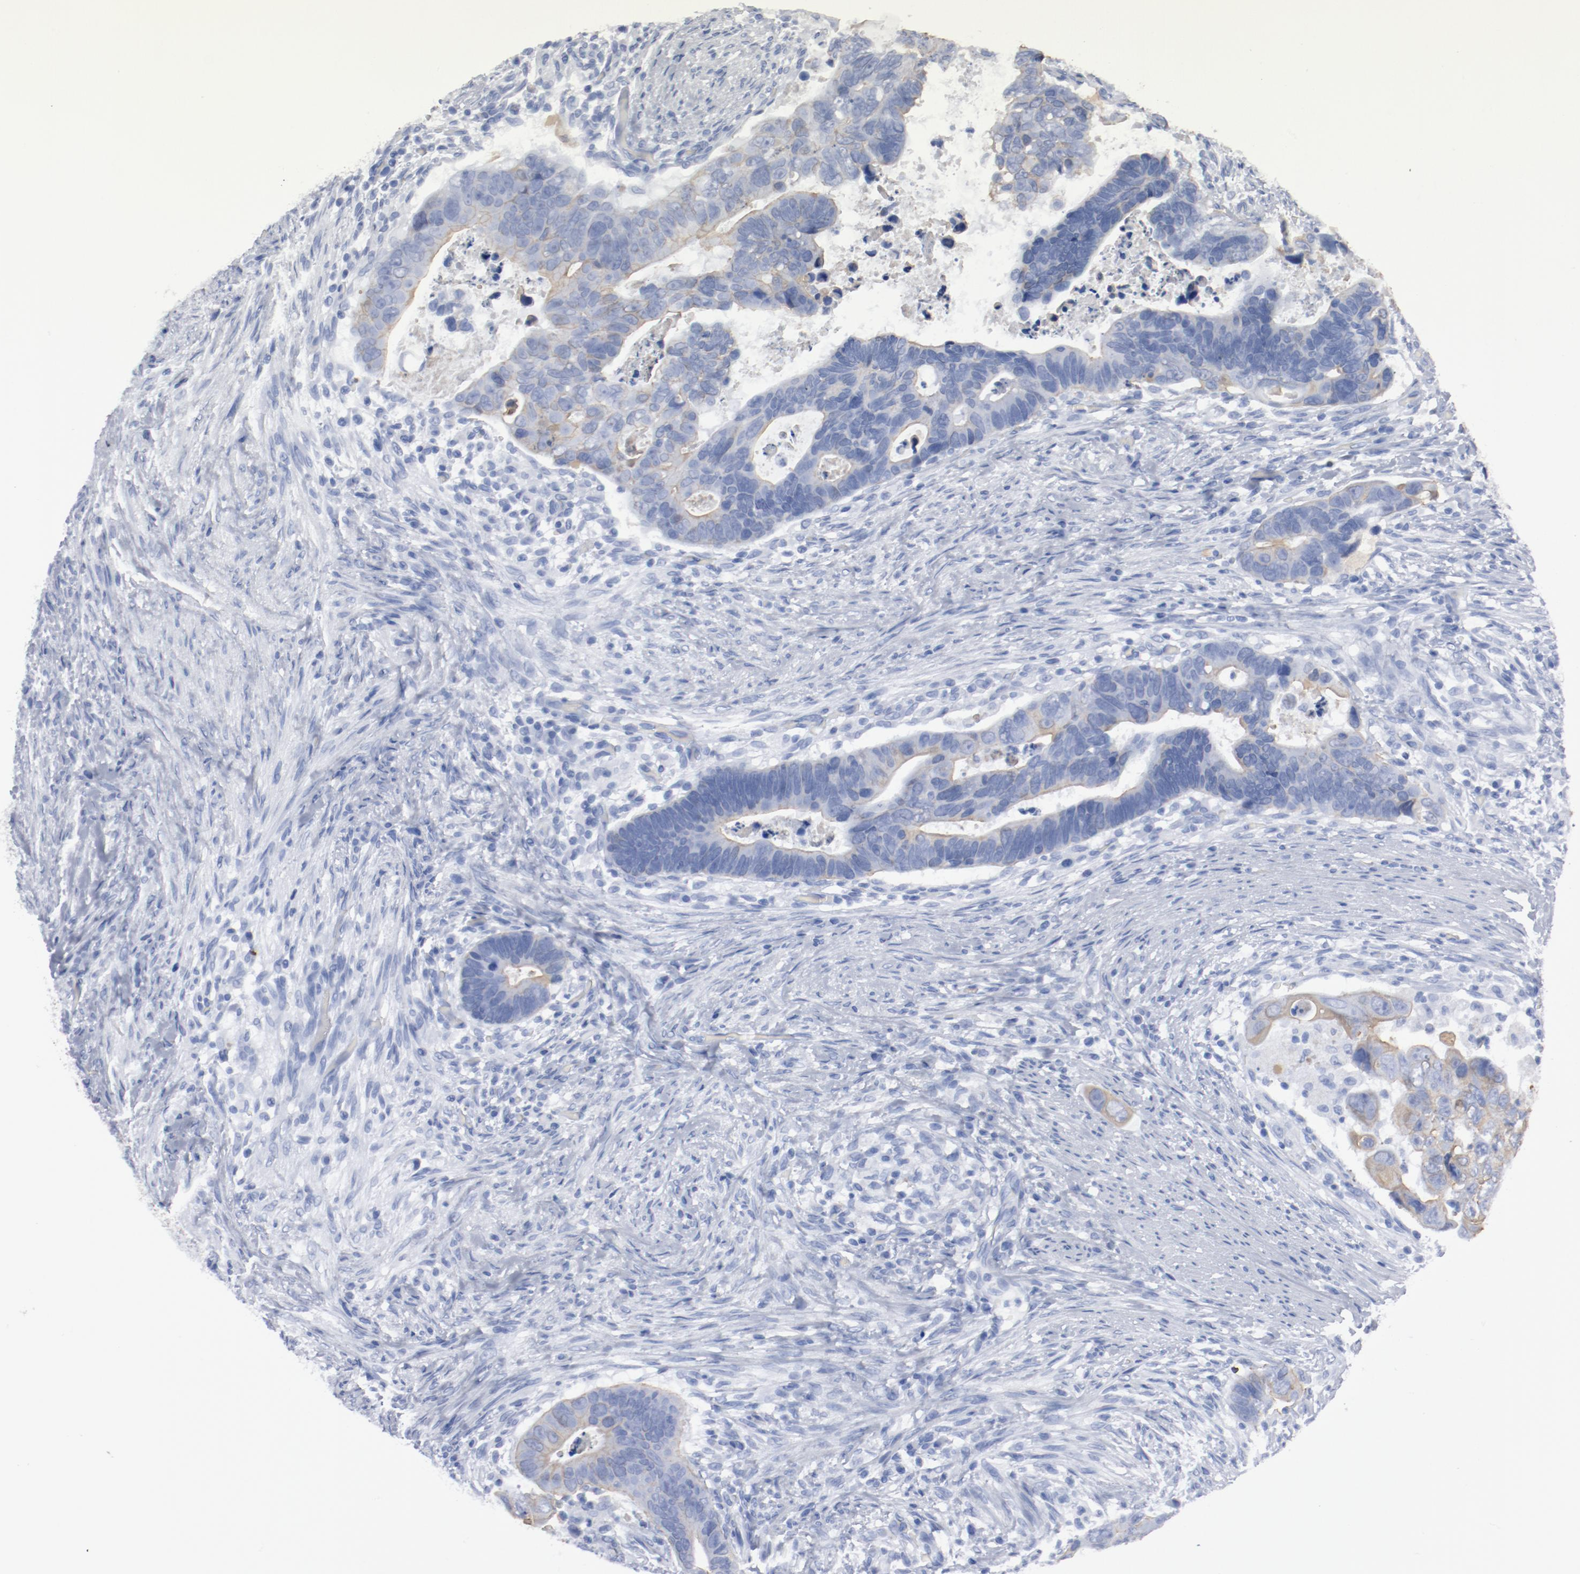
{"staining": {"intensity": "weak", "quantity": "25%-75%", "location": "cytoplasmic/membranous"}, "tissue": "colorectal cancer", "cell_type": "Tumor cells", "image_type": "cancer", "snomed": [{"axis": "morphology", "description": "Adenocarcinoma, NOS"}, {"axis": "topography", "description": "Rectum"}], "caption": "A high-resolution histopathology image shows immunohistochemistry staining of colorectal adenocarcinoma, which reveals weak cytoplasmic/membranous expression in approximately 25%-75% of tumor cells.", "gene": "TSPAN6", "patient": {"sex": "male", "age": 53}}